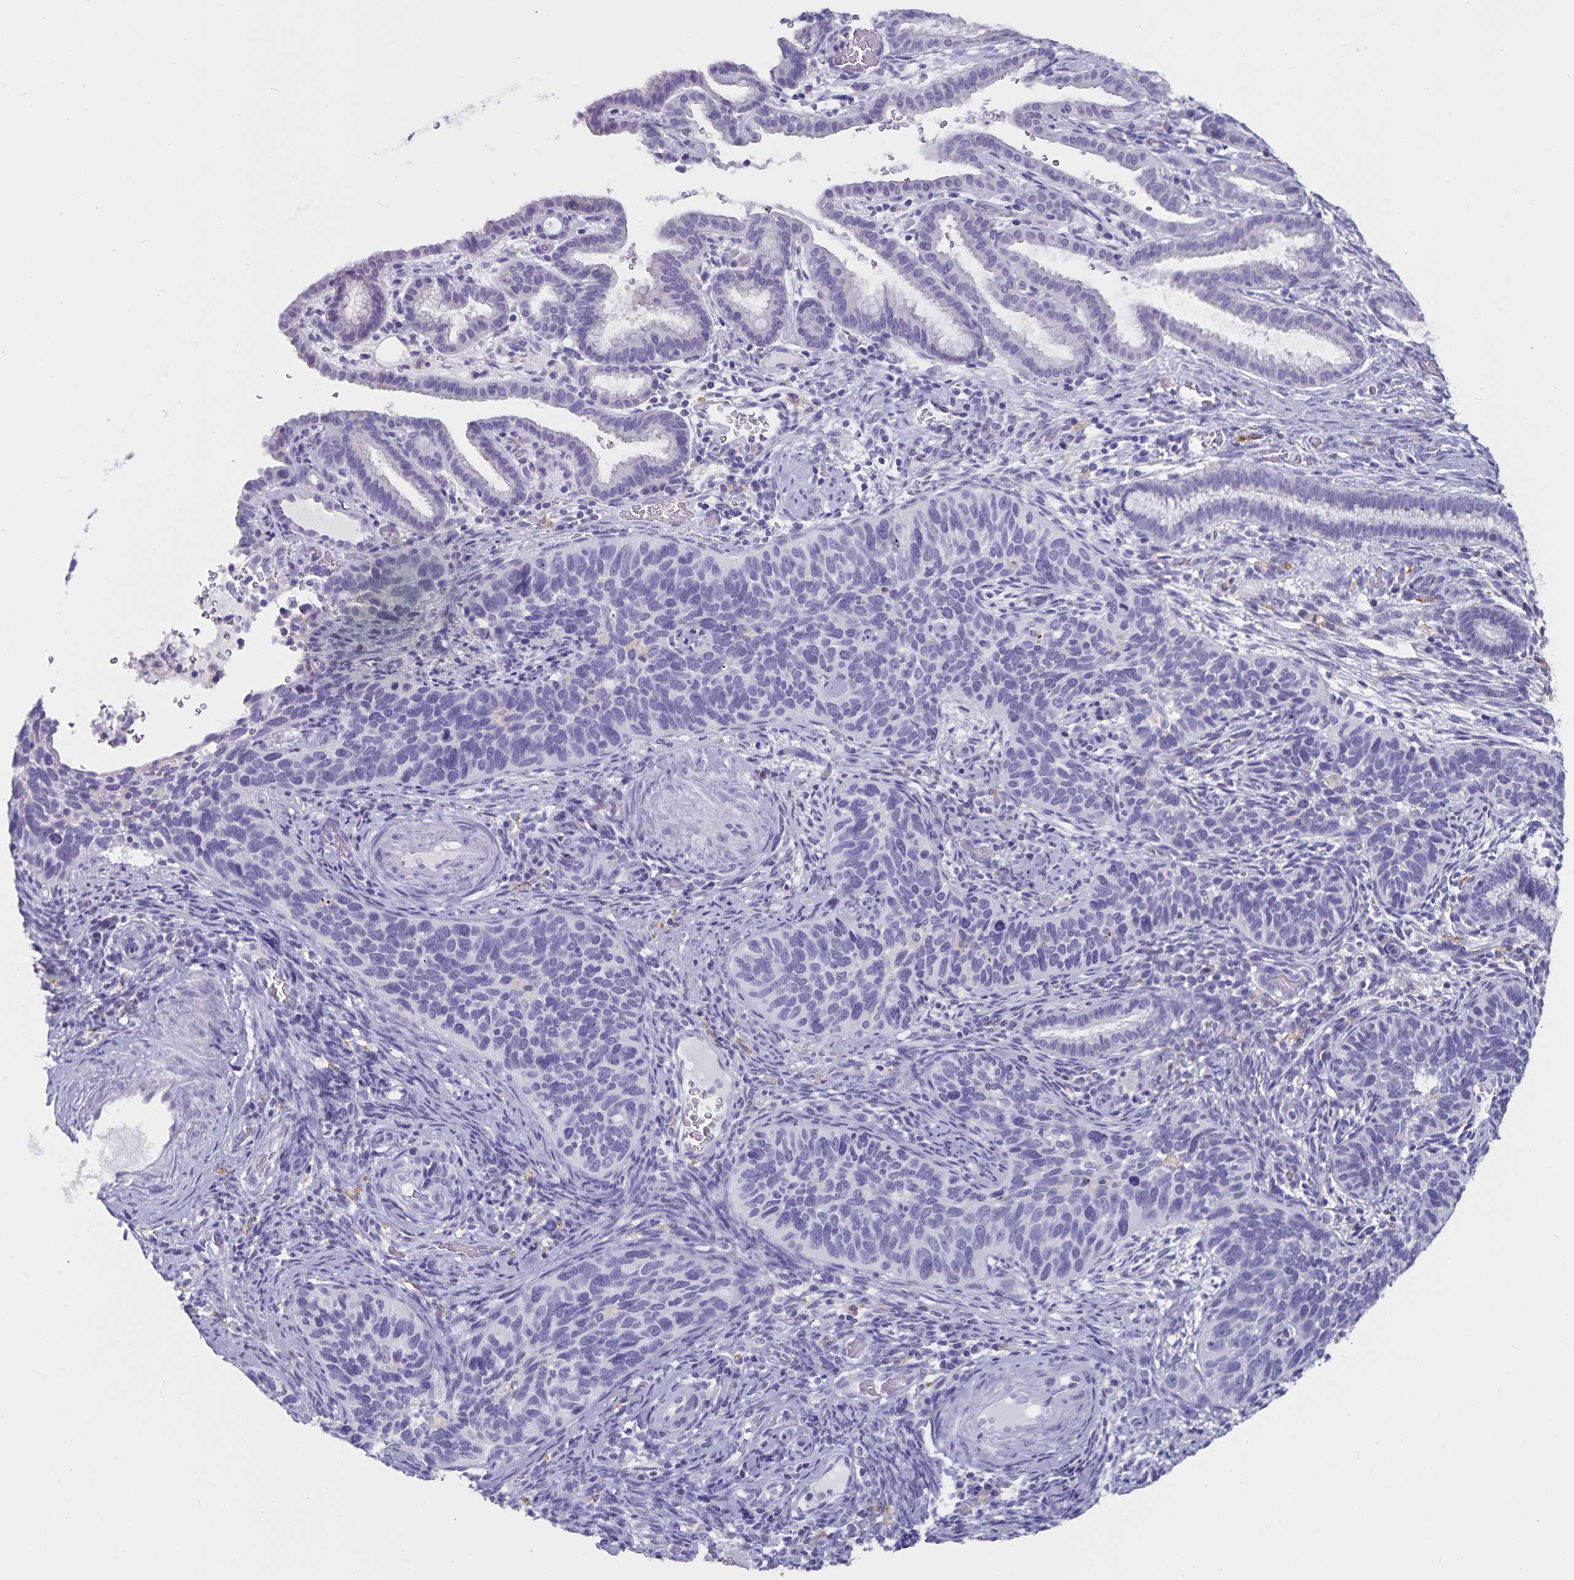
{"staining": {"intensity": "negative", "quantity": "none", "location": "none"}, "tissue": "cervical cancer", "cell_type": "Tumor cells", "image_type": "cancer", "snomed": [{"axis": "morphology", "description": "Squamous cell carcinoma, NOS"}, {"axis": "topography", "description": "Cervix"}], "caption": "IHC histopathology image of neoplastic tissue: human squamous cell carcinoma (cervical) stained with DAB (3,3'-diaminobenzidine) demonstrates no significant protein staining in tumor cells.", "gene": "PLAC1", "patient": {"sex": "female", "age": 51}}